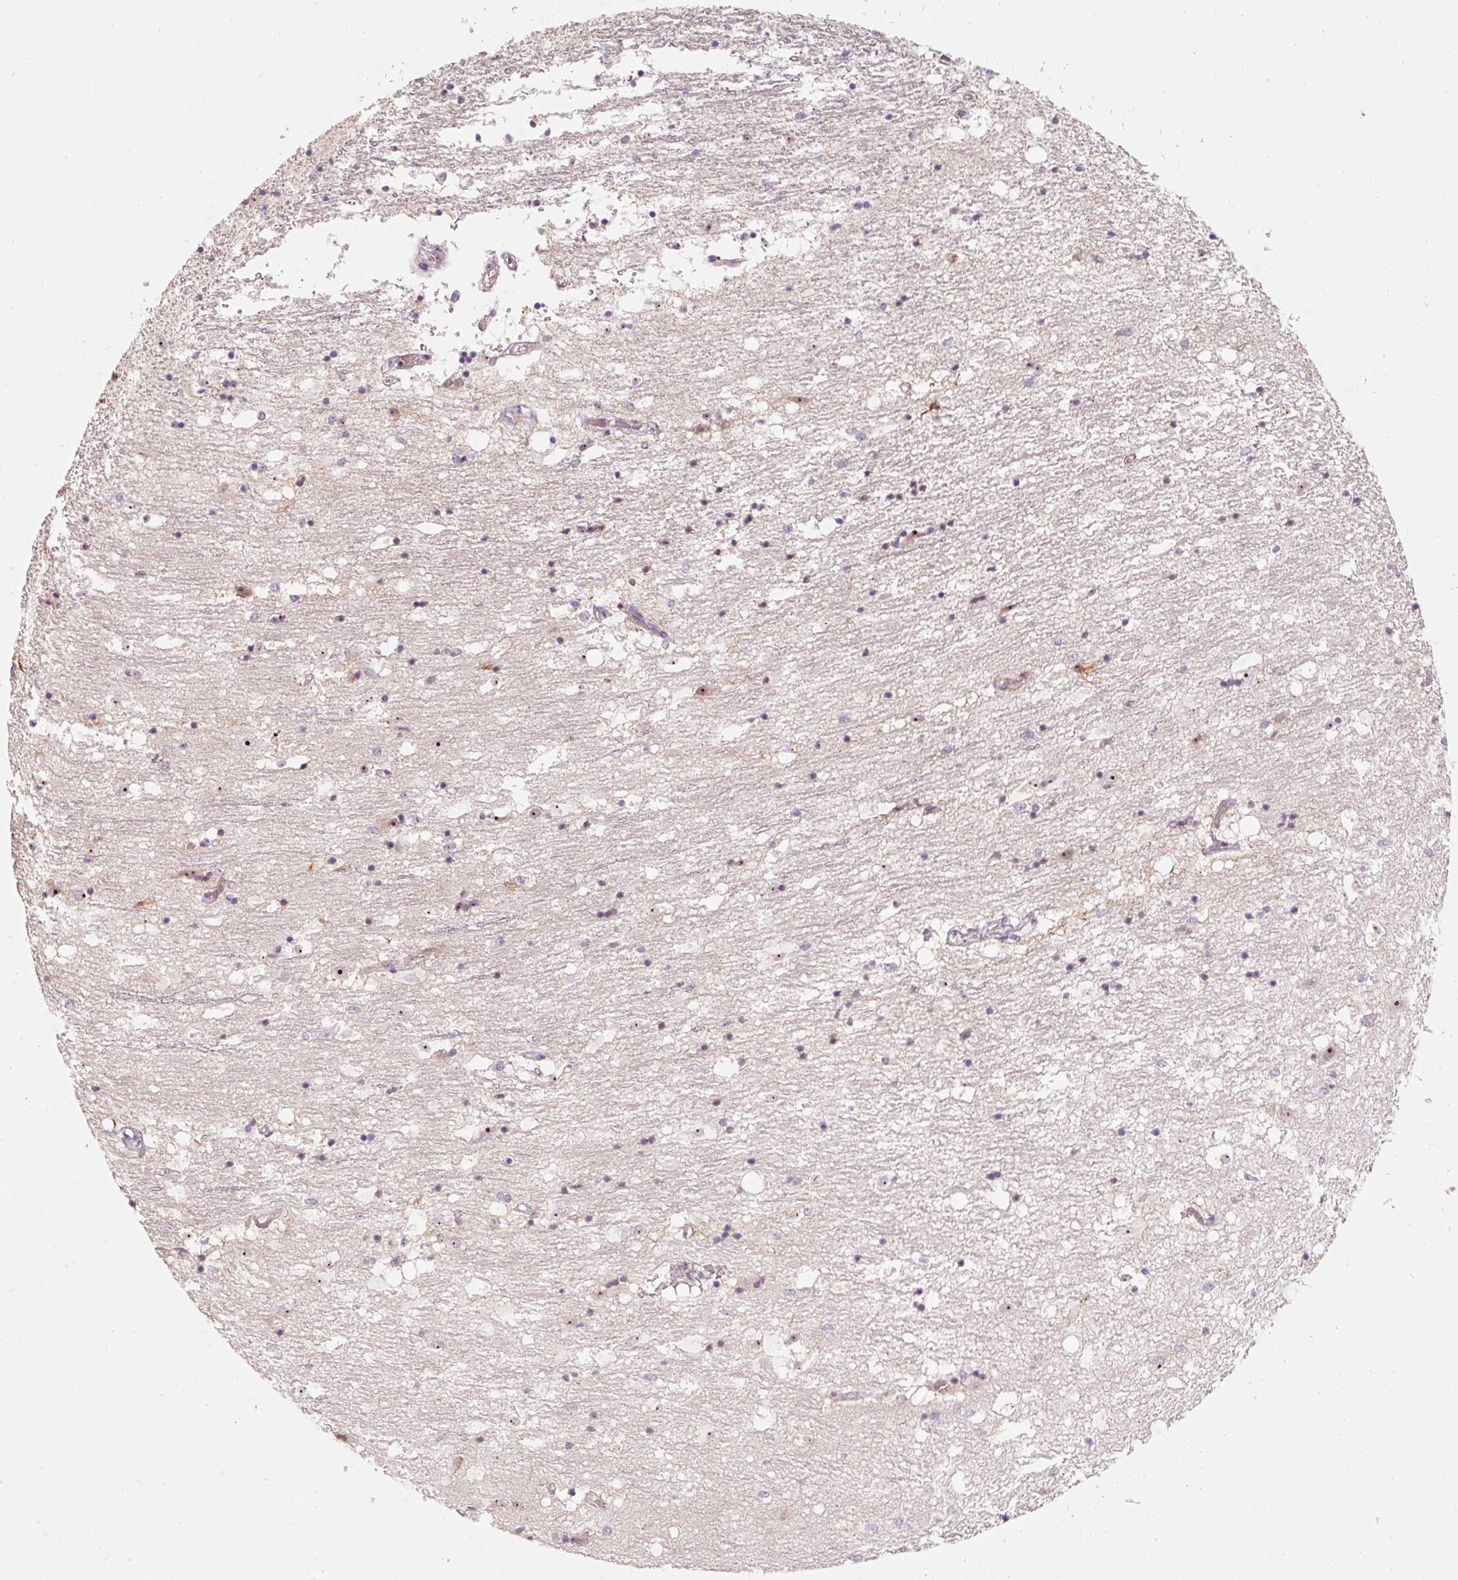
{"staining": {"intensity": "moderate", "quantity": "<25%", "location": "nuclear"}, "tissue": "caudate", "cell_type": "Glial cells", "image_type": "normal", "snomed": [{"axis": "morphology", "description": "Normal tissue, NOS"}, {"axis": "topography", "description": "Lateral ventricle wall"}], "caption": "Normal caudate displays moderate nuclear staining in about <25% of glial cells.", "gene": "MXRA8", "patient": {"sex": "male", "age": 58}}